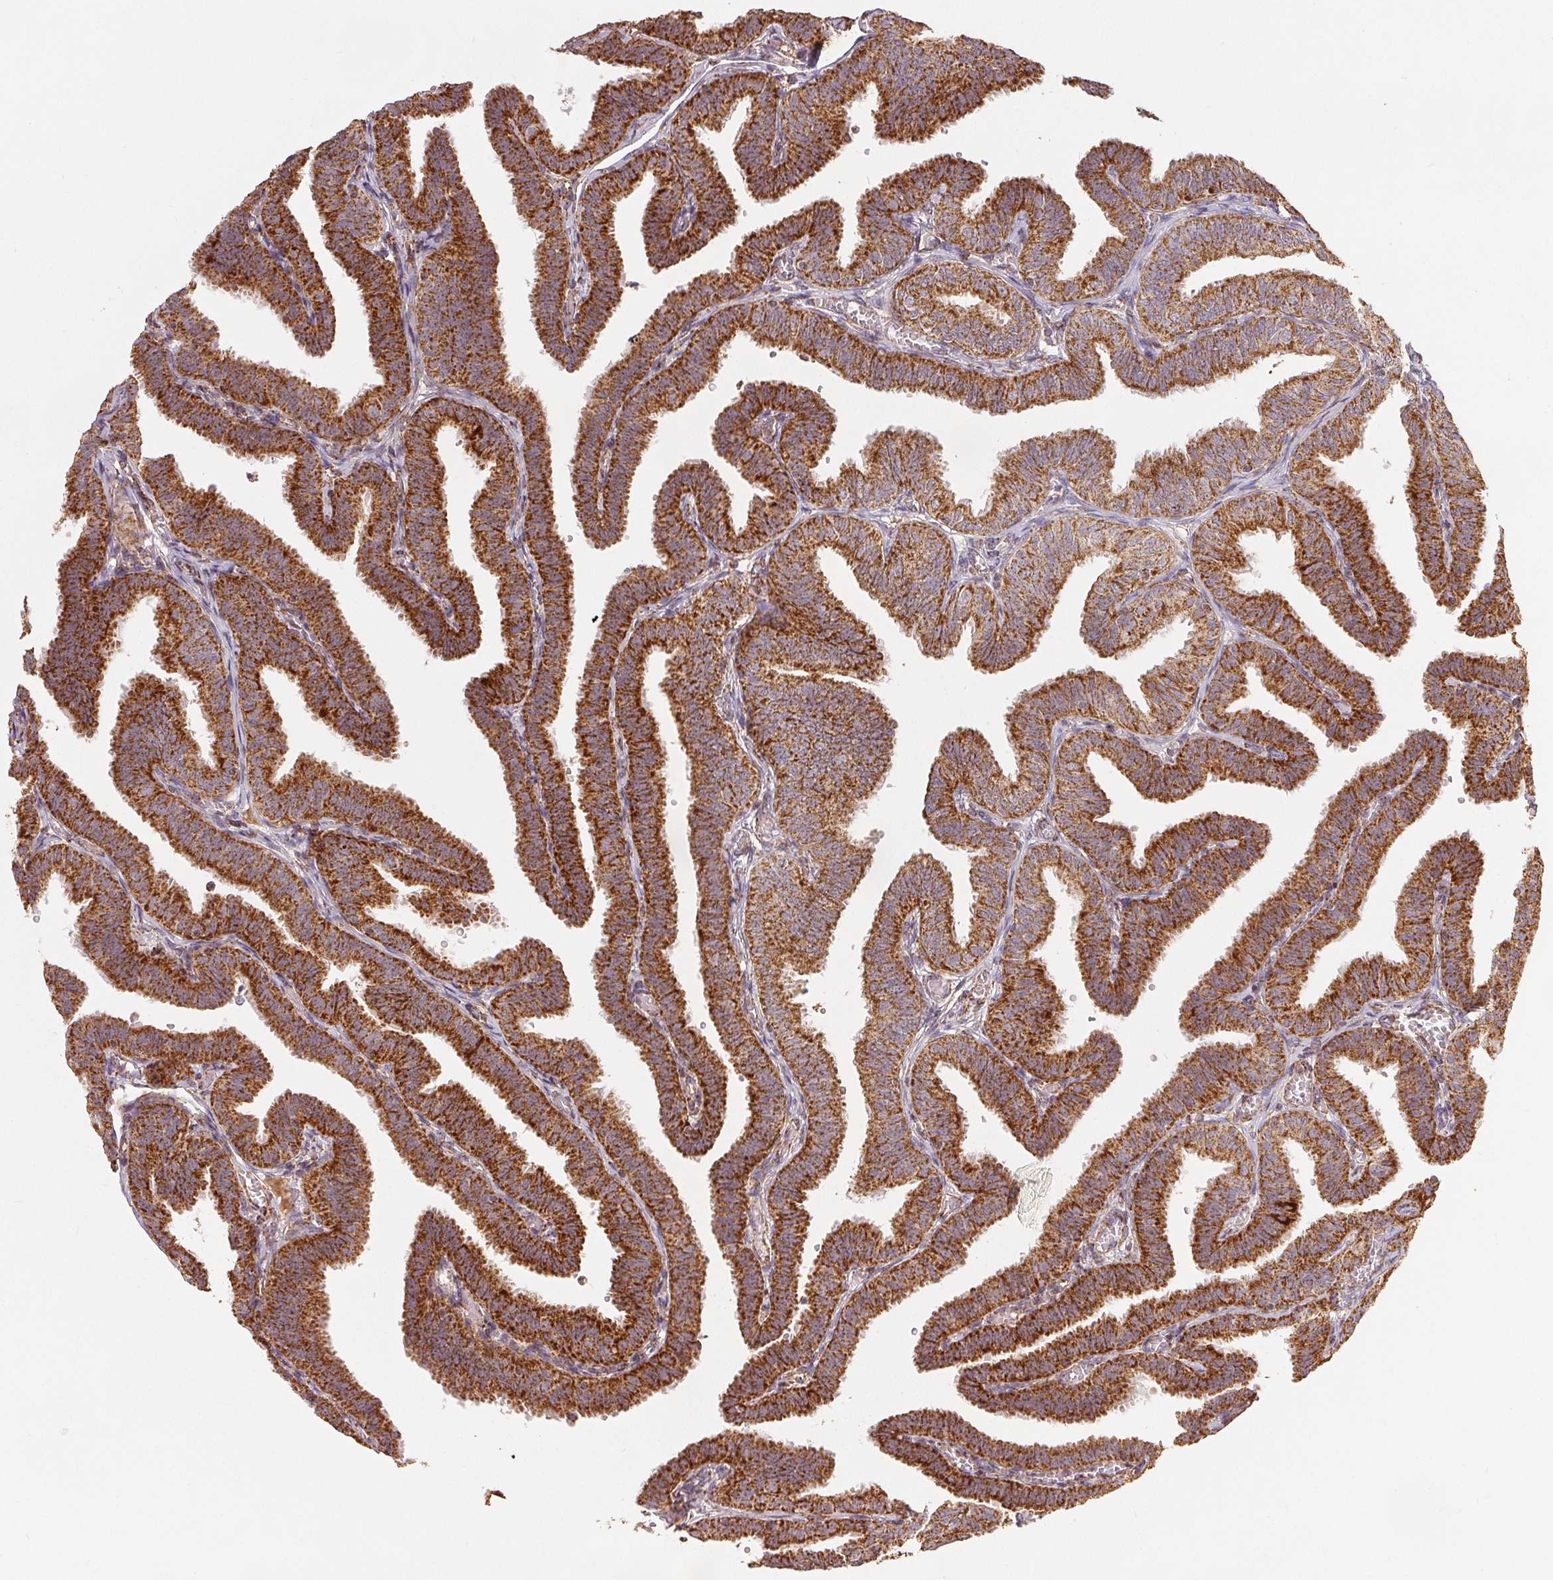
{"staining": {"intensity": "moderate", "quantity": ">75%", "location": "cytoplasmic/membranous"}, "tissue": "fallopian tube", "cell_type": "Glandular cells", "image_type": "normal", "snomed": [{"axis": "morphology", "description": "Normal tissue, NOS"}, {"axis": "topography", "description": "Fallopian tube"}], "caption": "Immunohistochemistry (IHC) photomicrograph of unremarkable fallopian tube: fallopian tube stained using immunohistochemistry (IHC) demonstrates medium levels of moderate protein expression localized specifically in the cytoplasmic/membranous of glandular cells, appearing as a cytoplasmic/membranous brown color.", "gene": "SDHB", "patient": {"sex": "female", "age": 25}}